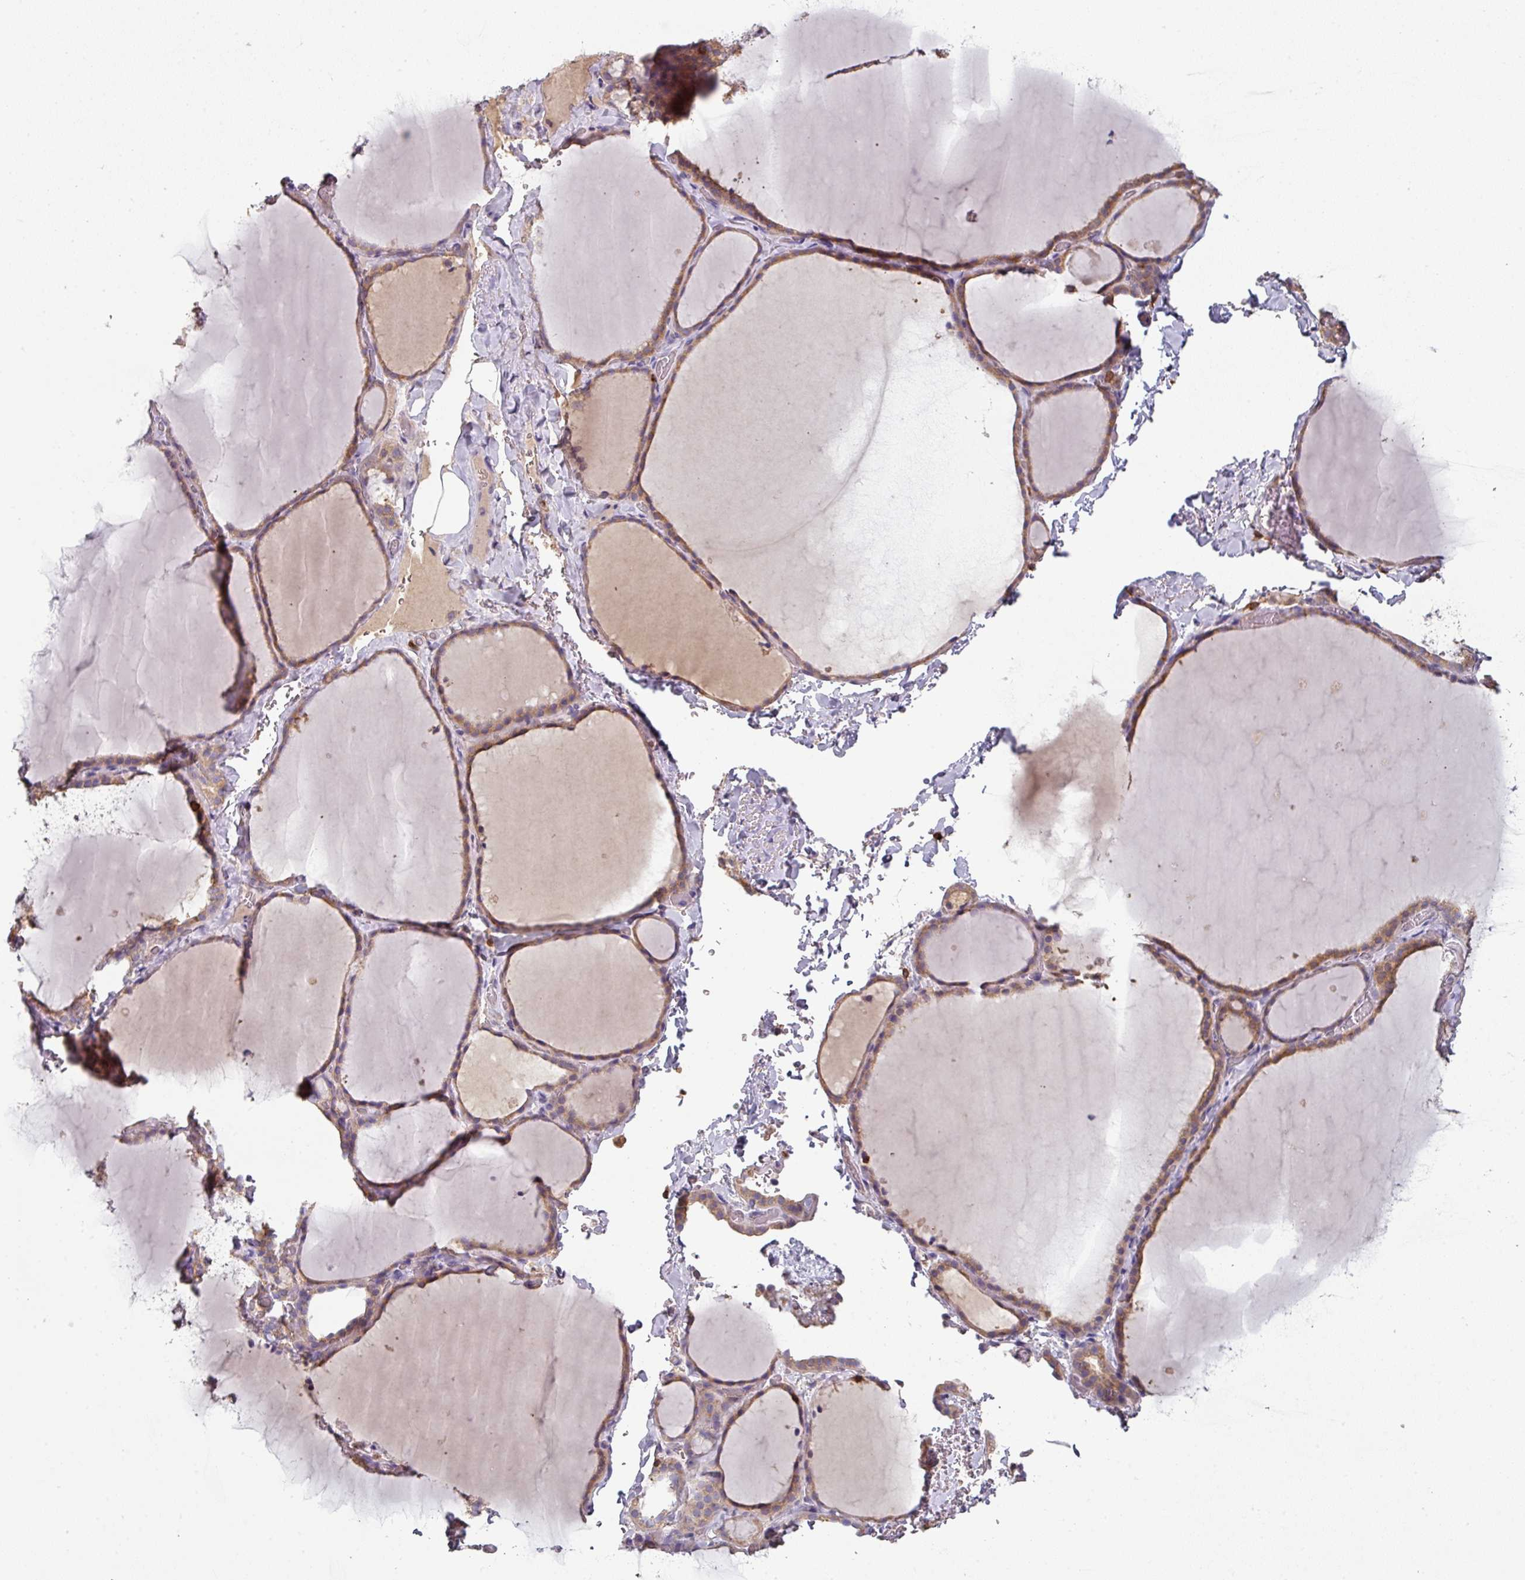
{"staining": {"intensity": "moderate", "quantity": "25%-75%", "location": "cytoplasmic/membranous"}, "tissue": "thyroid gland", "cell_type": "Glandular cells", "image_type": "normal", "snomed": [{"axis": "morphology", "description": "Normal tissue, NOS"}, {"axis": "topography", "description": "Thyroid gland"}], "caption": "About 25%-75% of glandular cells in benign human thyroid gland display moderate cytoplasmic/membranous protein staining as visualized by brown immunohistochemical staining.", "gene": "CD3G", "patient": {"sex": "female", "age": 22}}